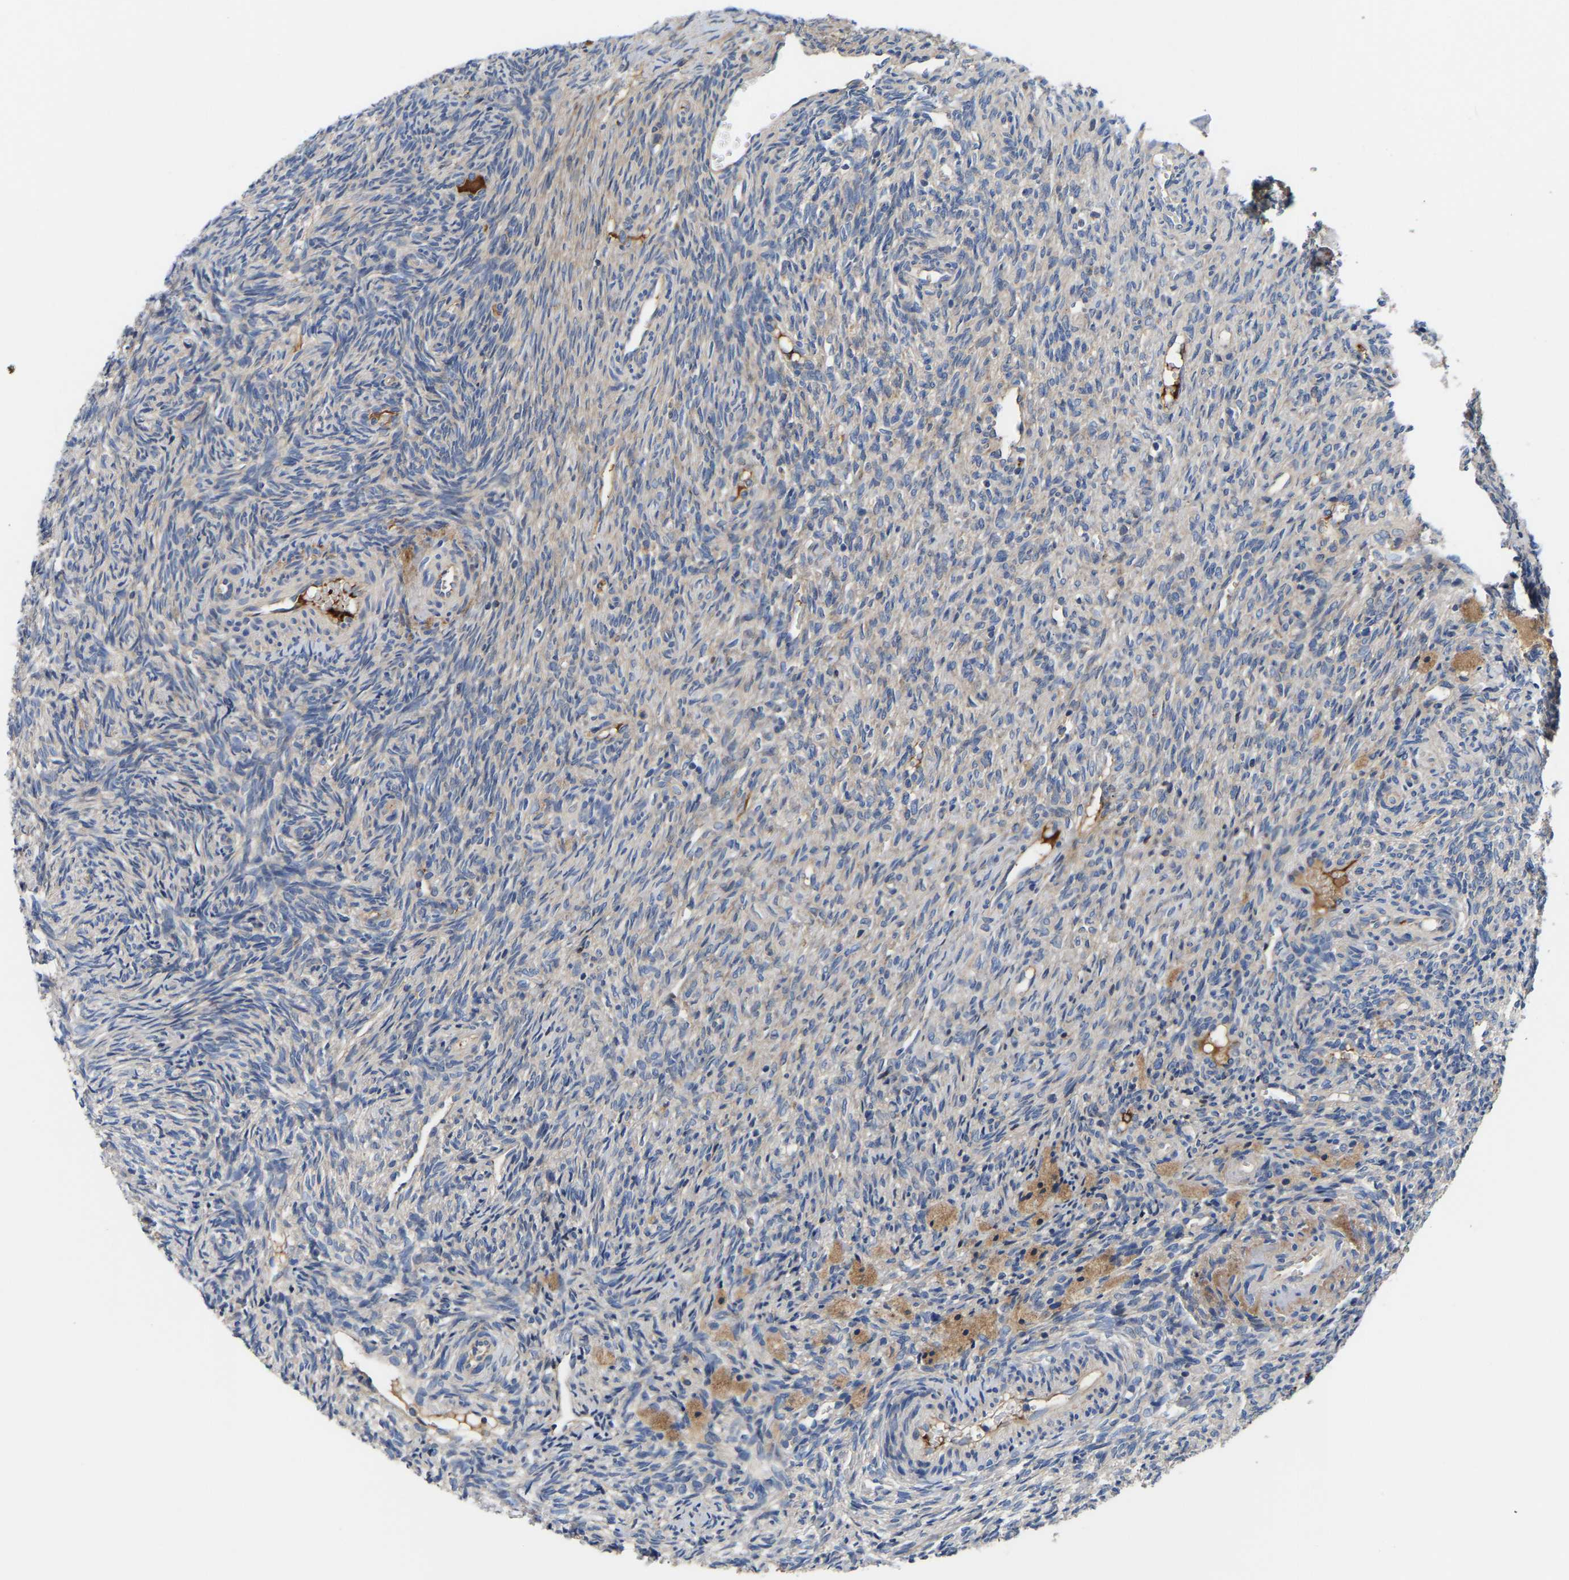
{"staining": {"intensity": "moderate", "quantity": ">75%", "location": "cytoplasmic/membranous"}, "tissue": "ovary", "cell_type": "Follicle cells", "image_type": "normal", "snomed": [{"axis": "morphology", "description": "Normal tissue, NOS"}, {"axis": "topography", "description": "Ovary"}], "caption": "High-power microscopy captured an immunohistochemistry (IHC) photomicrograph of benign ovary, revealing moderate cytoplasmic/membranous expression in approximately >75% of follicle cells. (brown staining indicates protein expression, while blue staining denotes nuclei).", "gene": "AIMP2", "patient": {"sex": "female", "age": 41}}